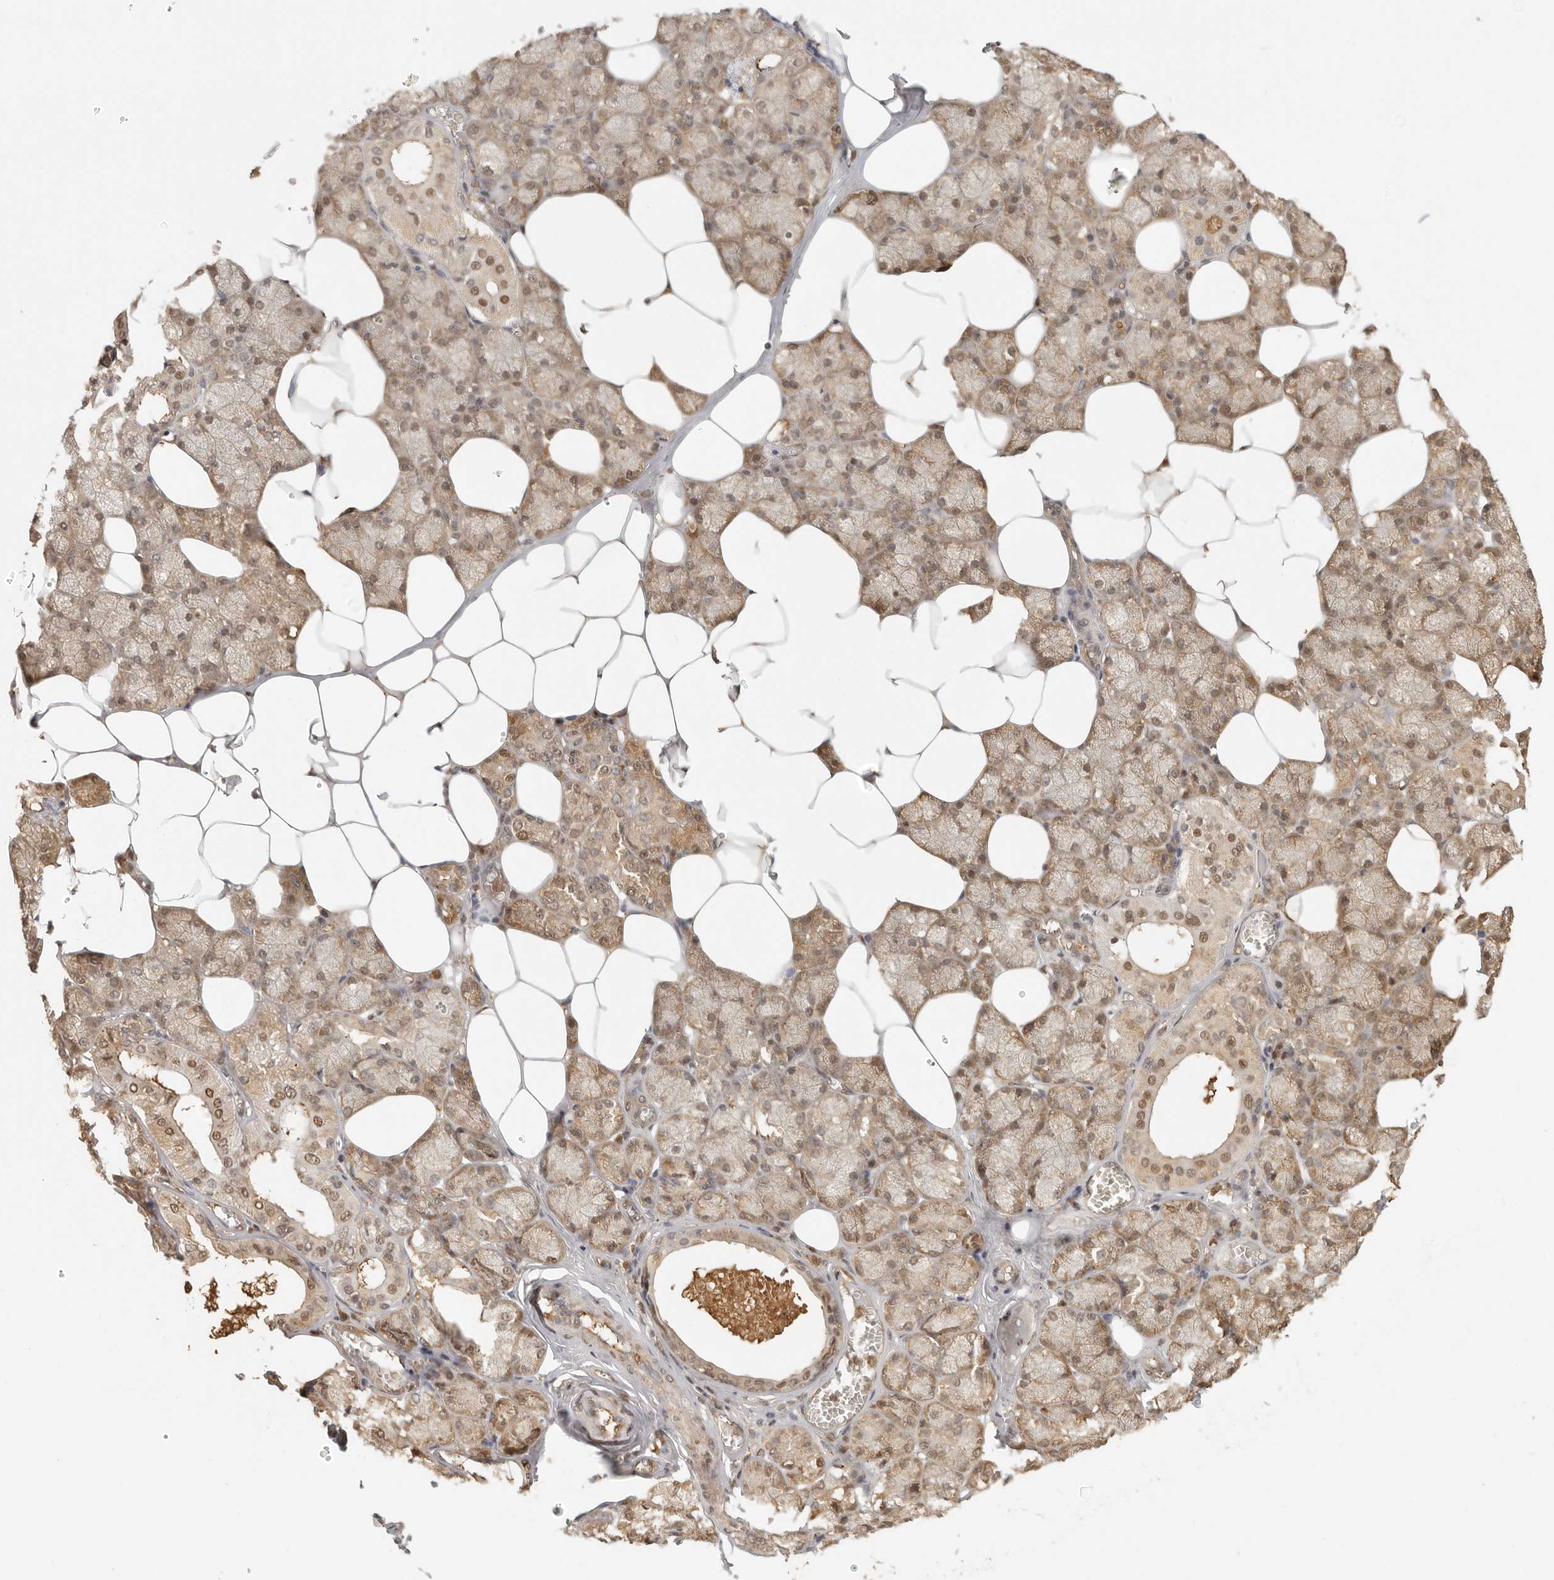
{"staining": {"intensity": "moderate", "quantity": ">75%", "location": "cytoplasmic/membranous,nuclear"}, "tissue": "salivary gland", "cell_type": "Glandular cells", "image_type": "normal", "snomed": [{"axis": "morphology", "description": "Normal tissue, NOS"}, {"axis": "topography", "description": "Salivary gland"}], "caption": "Immunohistochemistry (IHC) photomicrograph of benign salivary gland: human salivary gland stained using immunohistochemistry (IHC) demonstrates medium levels of moderate protein expression localized specifically in the cytoplasmic/membranous,nuclear of glandular cells, appearing as a cytoplasmic/membranous,nuclear brown color.", "gene": "PSMA5", "patient": {"sex": "male", "age": 62}}